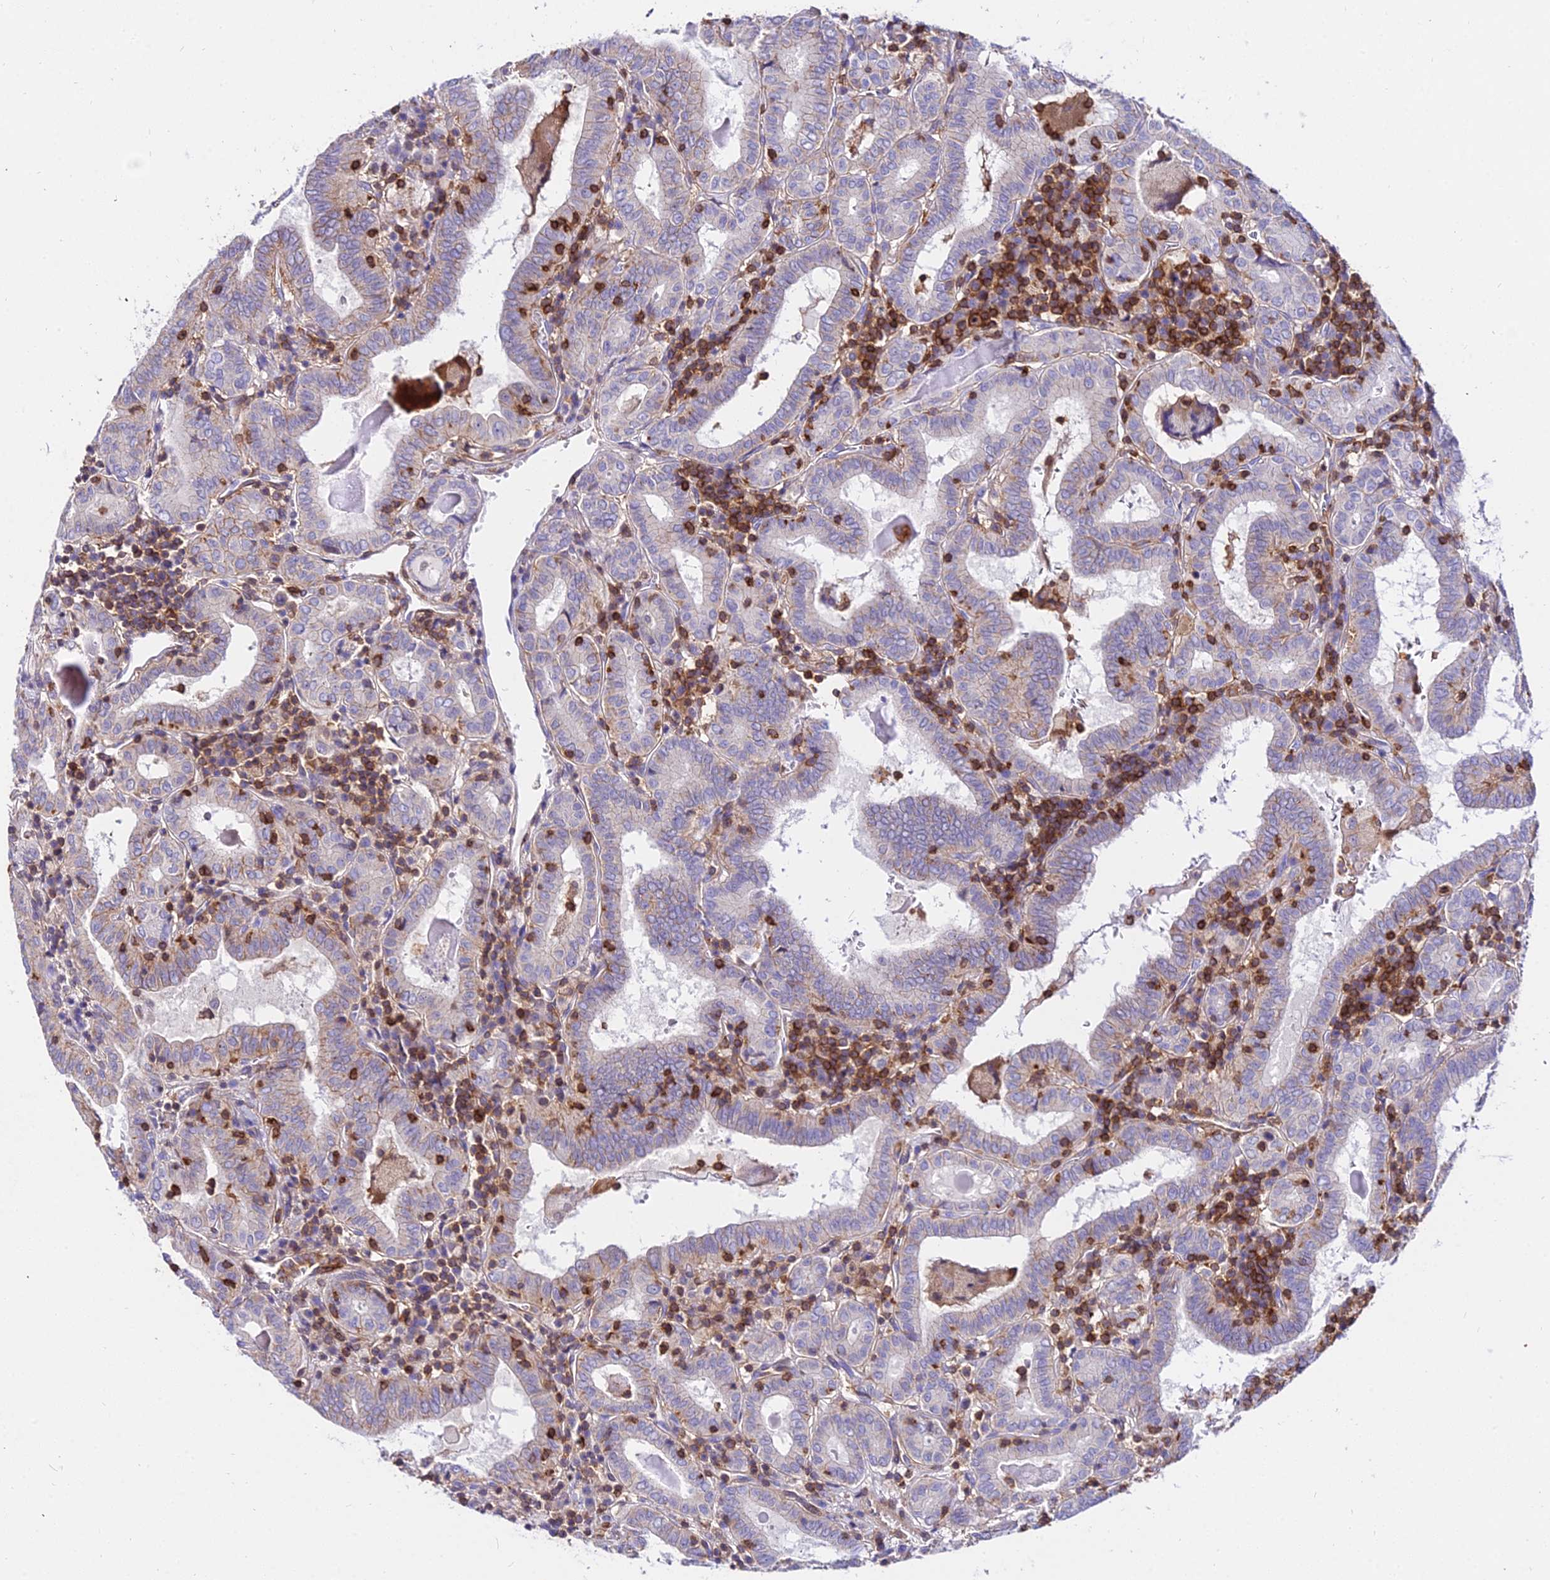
{"staining": {"intensity": "weak", "quantity": "25%-75%", "location": "cytoplasmic/membranous"}, "tissue": "thyroid cancer", "cell_type": "Tumor cells", "image_type": "cancer", "snomed": [{"axis": "morphology", "description": "Papillary adenocarcinoma, NOS"}, {"axis": "topography", "description": "Thyroid gland"}], "caption": "Thyroid cancer (papillary adenocarcinoma) was stained to show a protein in brown. There is low levels of weak cytoplasmic/membranous expression in approximately 25%-75% of tumor cells.", "gene": "CSRP1", "patient": {"sex": "female", "age": 72}}